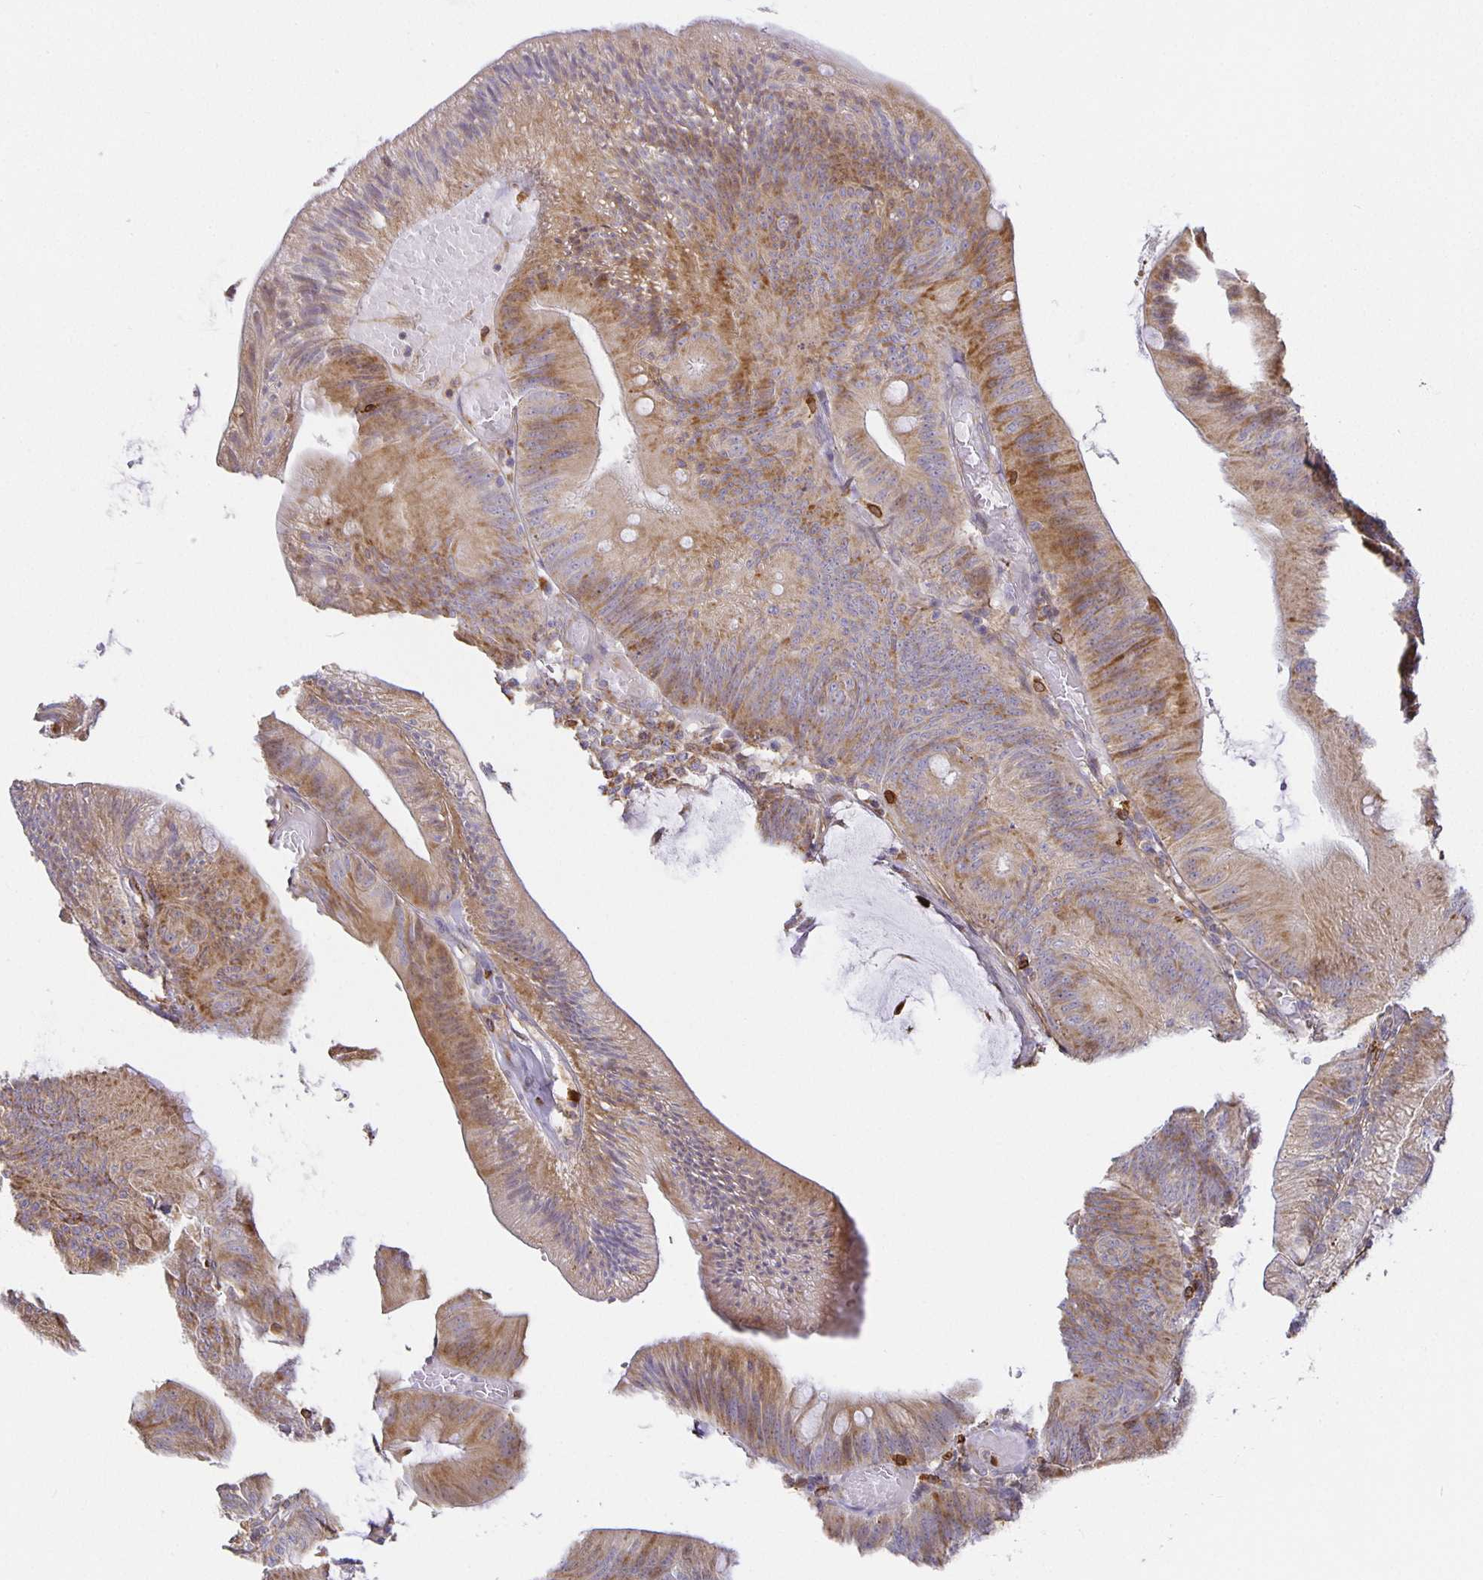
{"staining": {"intensity": "moderate", "quantity": ">75%", "location": "cytoplasmic/membranous"}, "tissue": "colorectal cancer", "cell_type": "Tumor cells", "image_type": "cancer", "snomed": [{"axis": "morphology", "description": "Adenocarcinoma, NOS"}, {"axis": "topography", "description": "Colon"}], "caption": "Approximately >75% of tumor cells in colorectal cancer exhibit moderate cytoplasmic/membranous protein expression as visualized by brown immunohistochemical staining.", "gene": "FLRT3", "patient": {"sex": "male", "age": 84}}